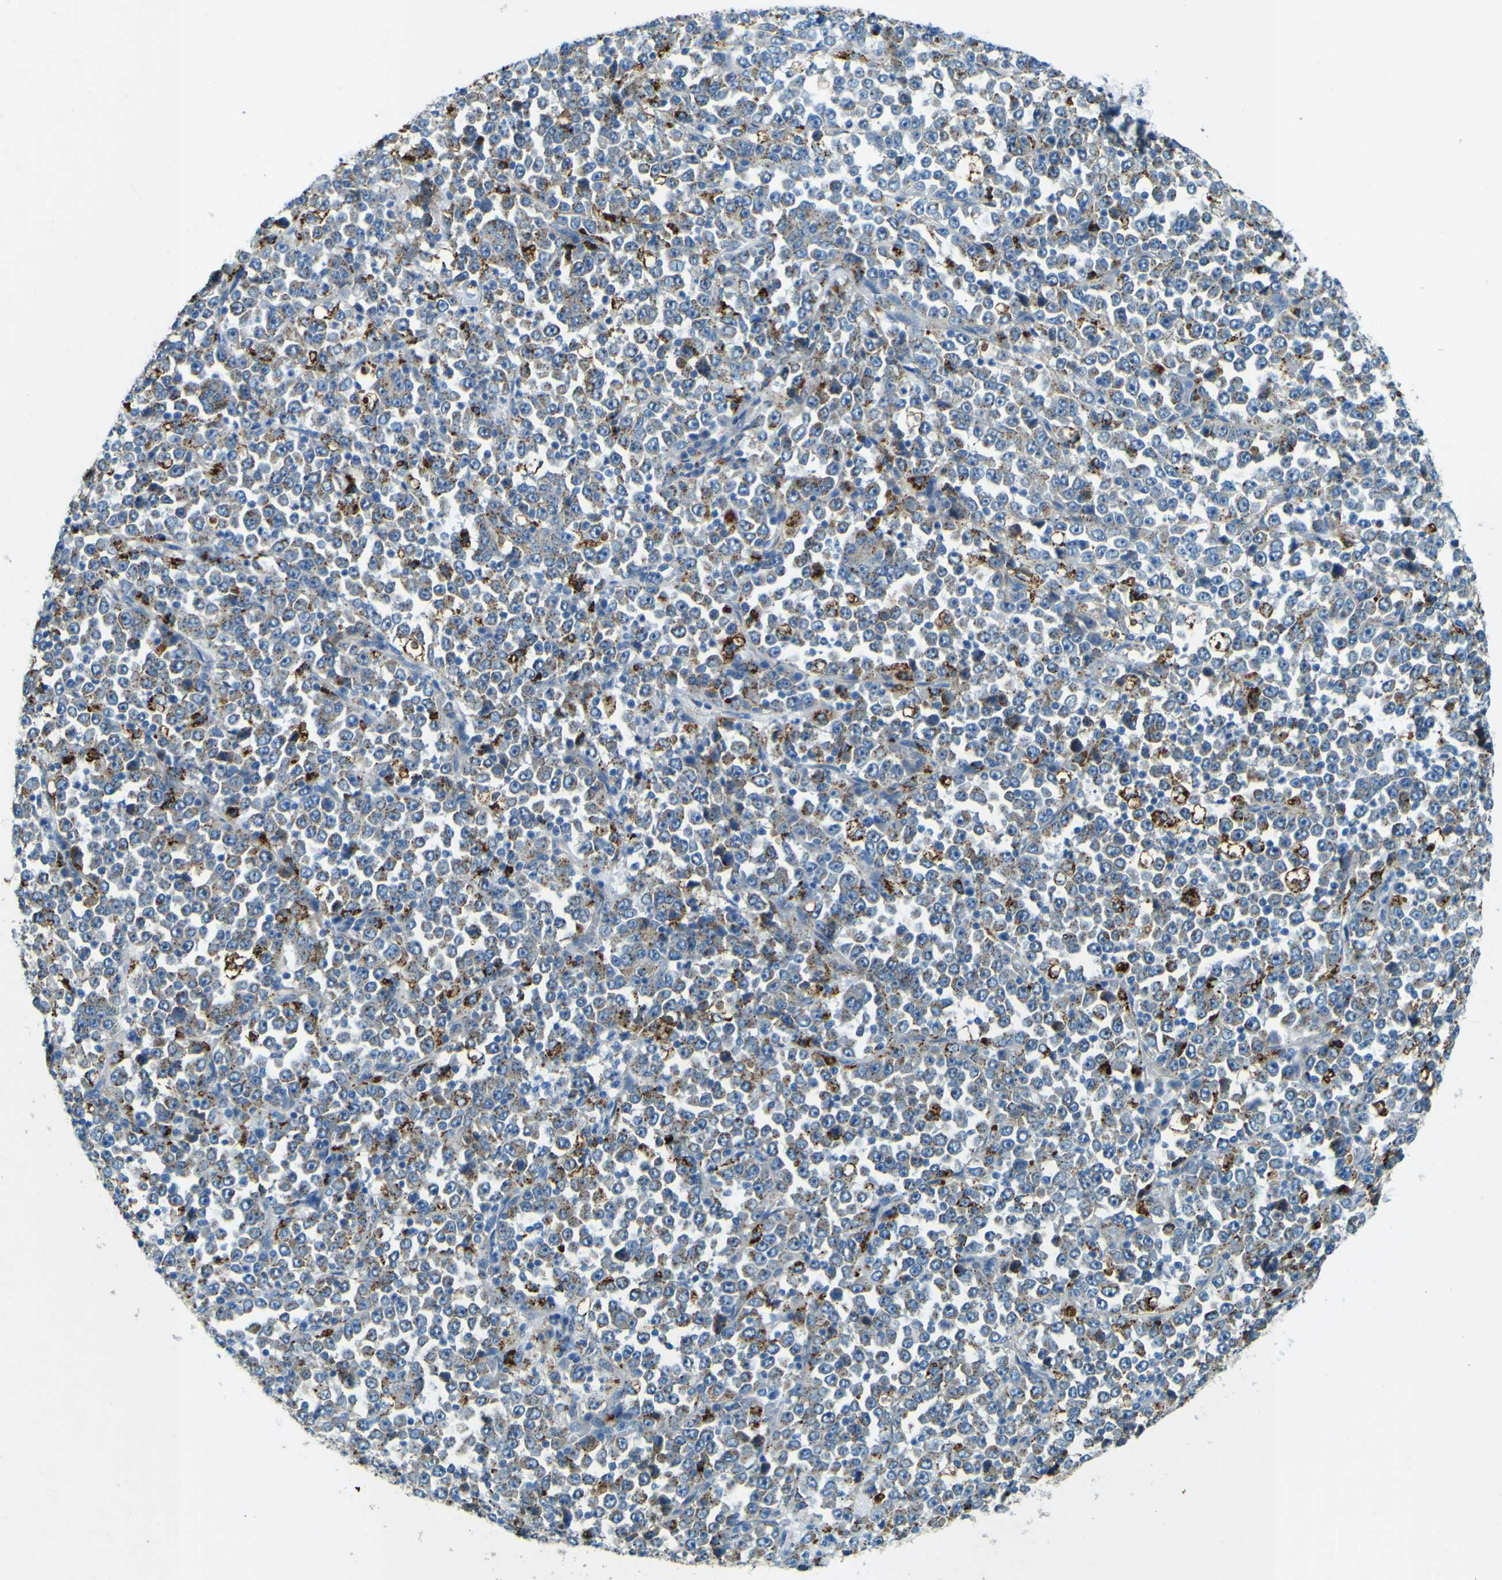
{"staining": {"intensity": "moderate", "quantity": "25%-75%", "location": "cytoplasmic/membranous"}, "tissue": "stomach cancer", "cell_type": "Tumor cells", "image_type": "cancer", "snomed": [{"axis": "morphology", "description": "Normal tissue, NOS"}, {"axis": "morphology", "description": "Adenocarcinoma, NOS"}, {"axis": "topography", "description": "Stomach, upper"}, {"axis": "topography", "description": "Stomach"}], "caption": "Protein expression analysis of human stomach cancer reveals moderate cytoplasmic/membranous expression in about 25%-75% of tumor cells.", "gene": "PDE9A", "patient": {"sex": "male", "age": 59}}